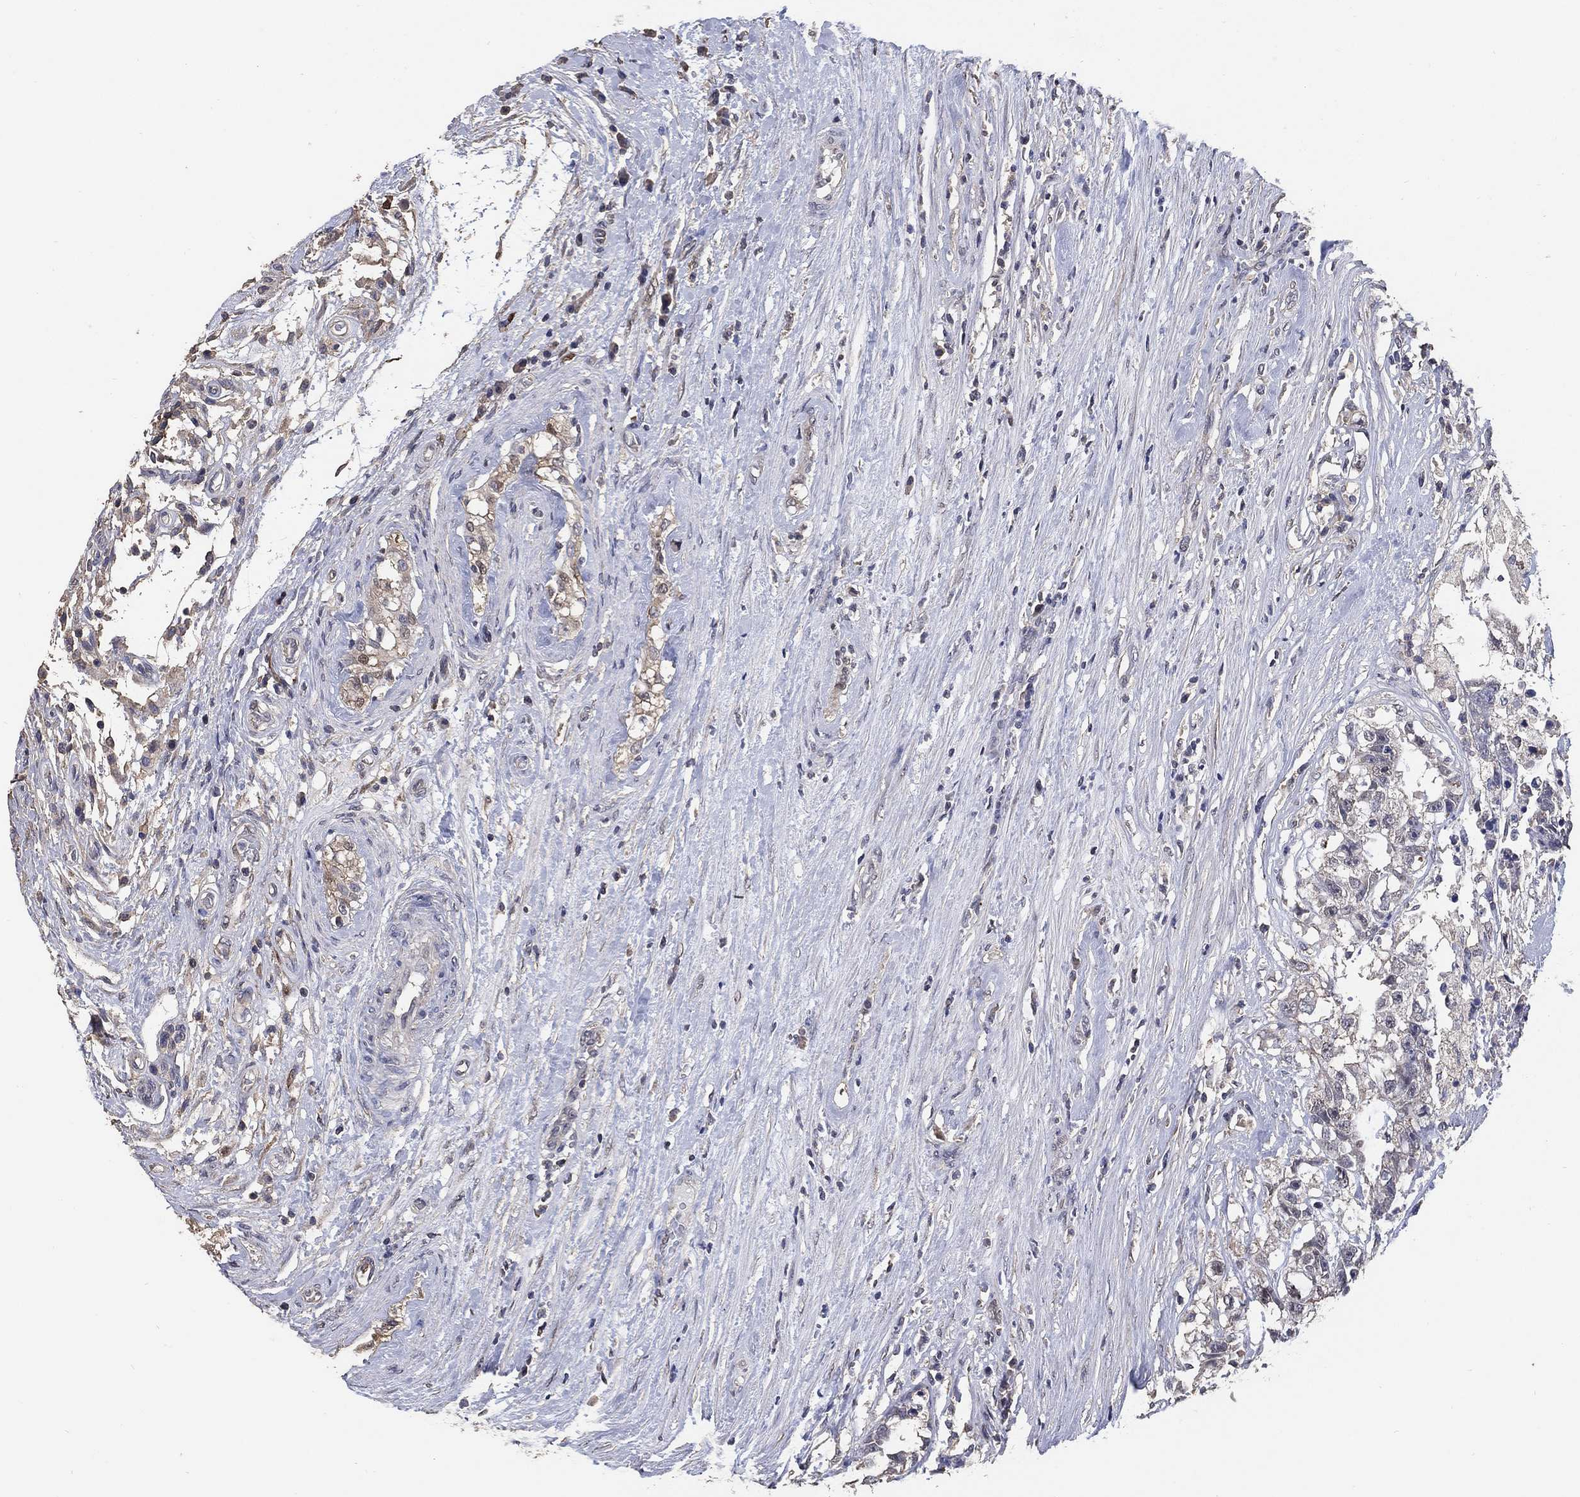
{"staining": {"intensity": "negative", "quantity": "none", "location": "none"}, "tissue": "testis cancer", "cell_type": "Tumor cells", "image_type": "cancer", "snomed": [{"axis": "morphology", "description": "Seminoma, NOS"}, {"axis": "morphology", "description": "Carcinoma, Embryonal, NOS"}, {"axis": "topography", "description": "Testis"}], "caption": "Immunohistochemical staining of testis cancer (embryonal carcinoma) shows no significant positivity in tumor cells.", "gene": "KLK5", "patient": {"sex": "male", "age": 41}}